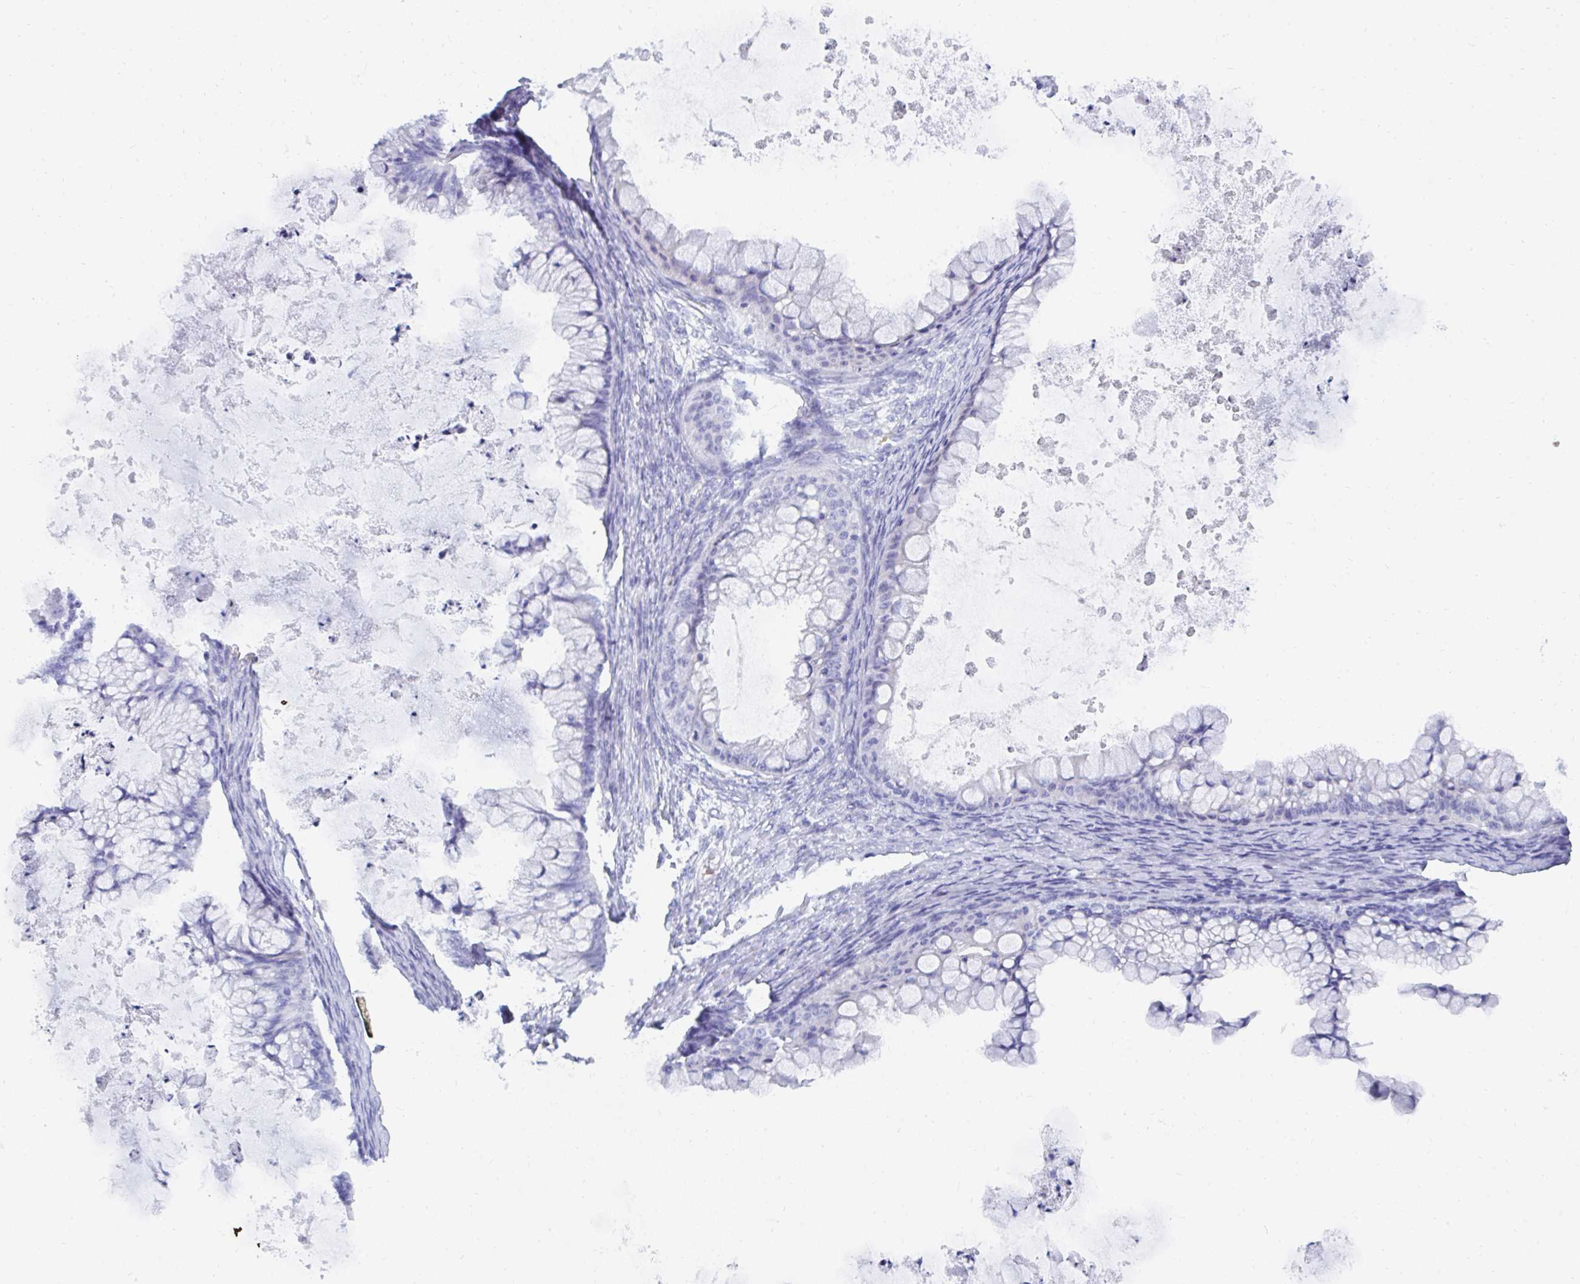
{"staining": {"intensity": "negative", "quantity": "none", "location": "none"}, "tissue": "ovarian cancer", "cell_type": "Tumor cells", "image_type": "cancer", "snomed": [{"axis": "morphology", "description": "Cystadenocarcinoma, mucinous, NOS"}, {"axis": "topography", "description": "Ovary"}], "caption": "Immunohistochemistry (IHC) histopathology image of neoplastic tissue: ovarian cancer (mucinous cystadenocarcinoma) stained with DAB (3,3'-diaminobenzidine) shows no significant protein positivity in tumor cells. The staining was performed using DAB (3,3'-diaminobenzidine) to visualize the protein expression in brown, while the nuclei were stained in blue with hematoxylin (Magnification: 20x).", "gene": "MROH2B", "patient": {"sex": "female", "age": 35}}